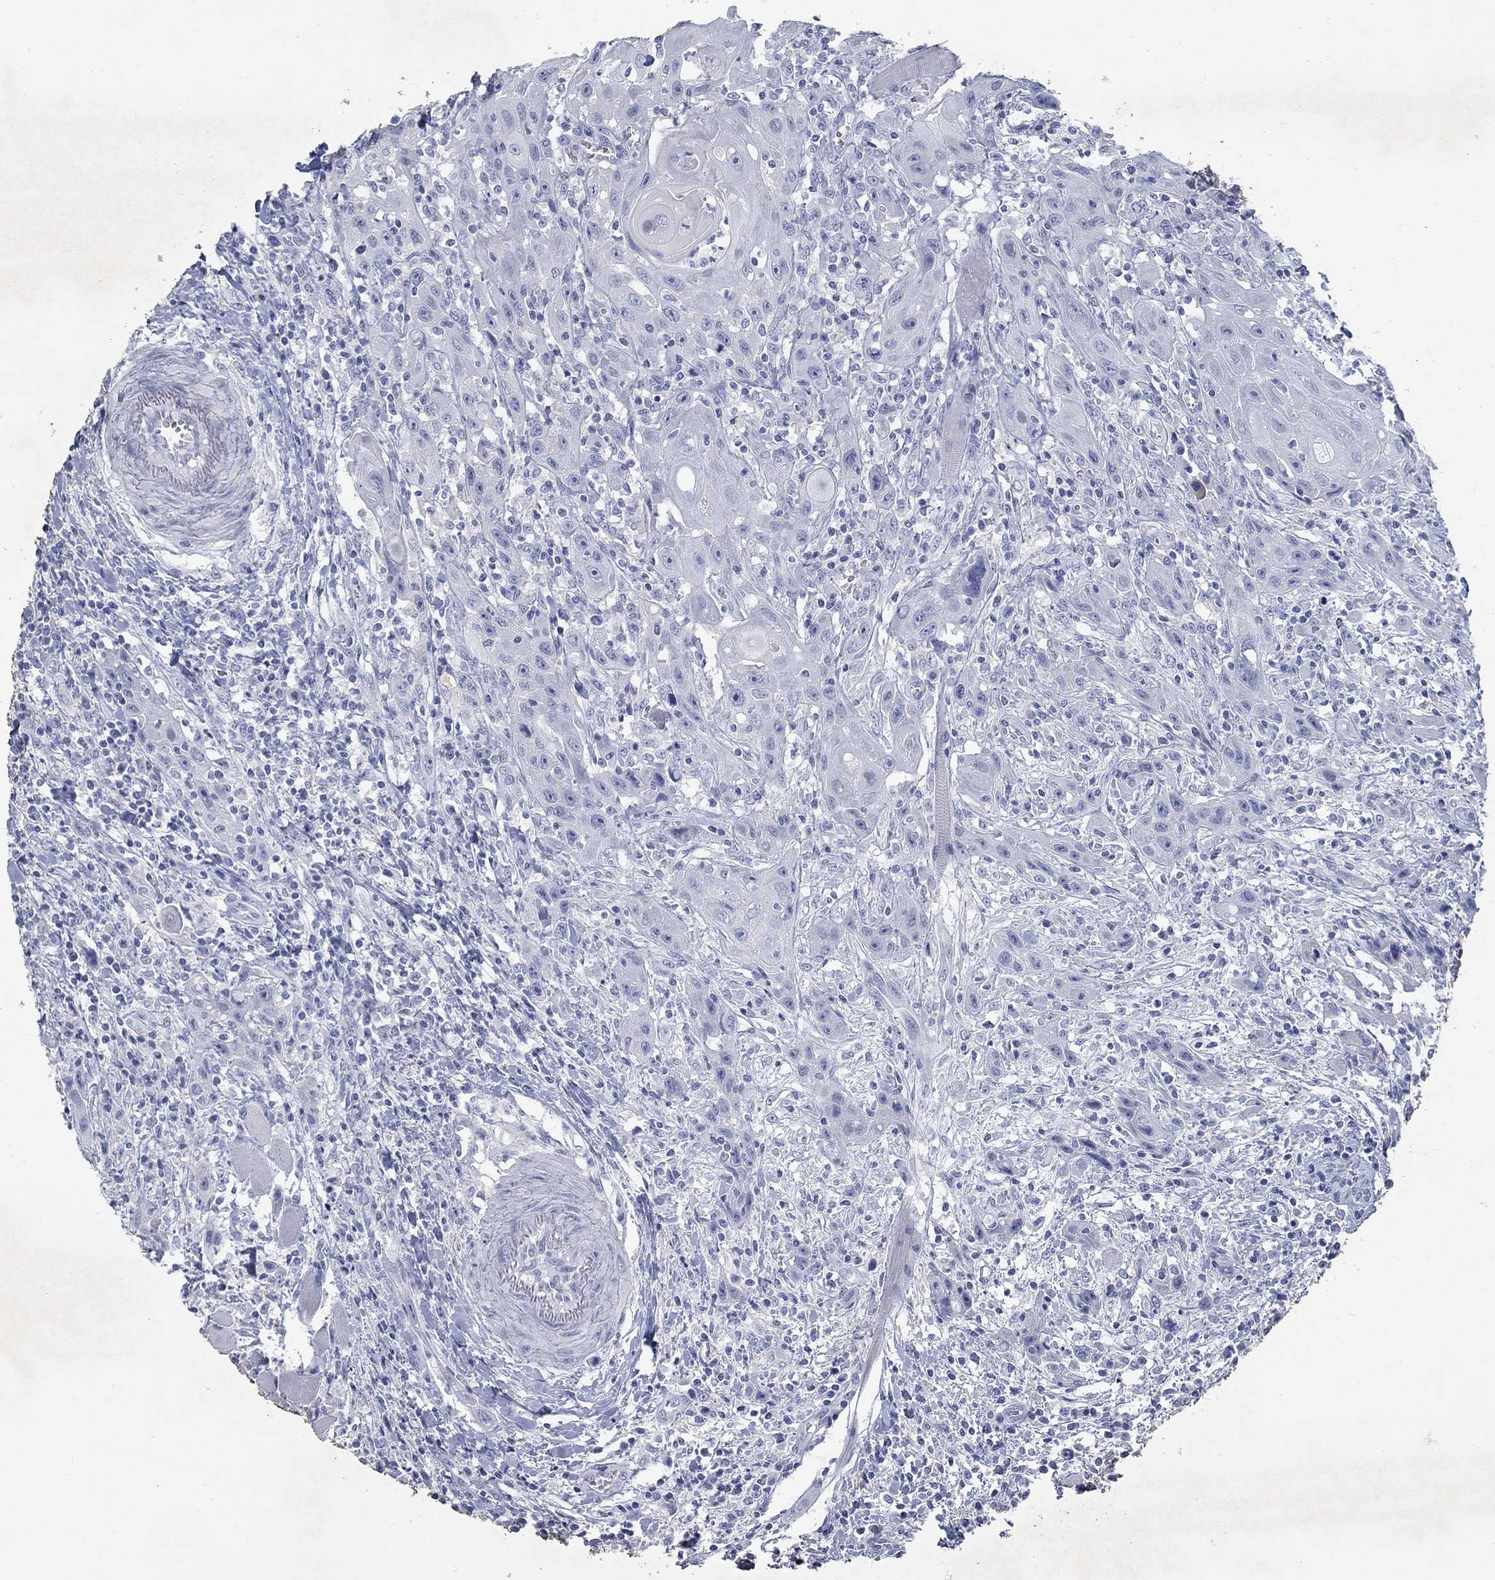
{"staining": {"intensity": "negative", "quantity": "none", "location": "none"}, "tissue": "head and neck cancer", "cell_type": "Tumor cells", "image_type": "cancer", "snomed": [{"axis": "morphology", "description": "Normal tissue, NOS"}, {"axis": "morphology", "description": "Squamous cell carcinoma, NOS"}, {"axis": "topography", "description": "Oral tissue"}, {"axis": "topography", "description": "Head-Neck"}], "caption": "An image of head and neck cancer stained for a protein displays no brown staining in tumor cells. (DAB (3,3'-diaminobenzidine) IHC, high magnification).", "gene": "RFTN2", "patient": {"sex": "male", "age": 71}}